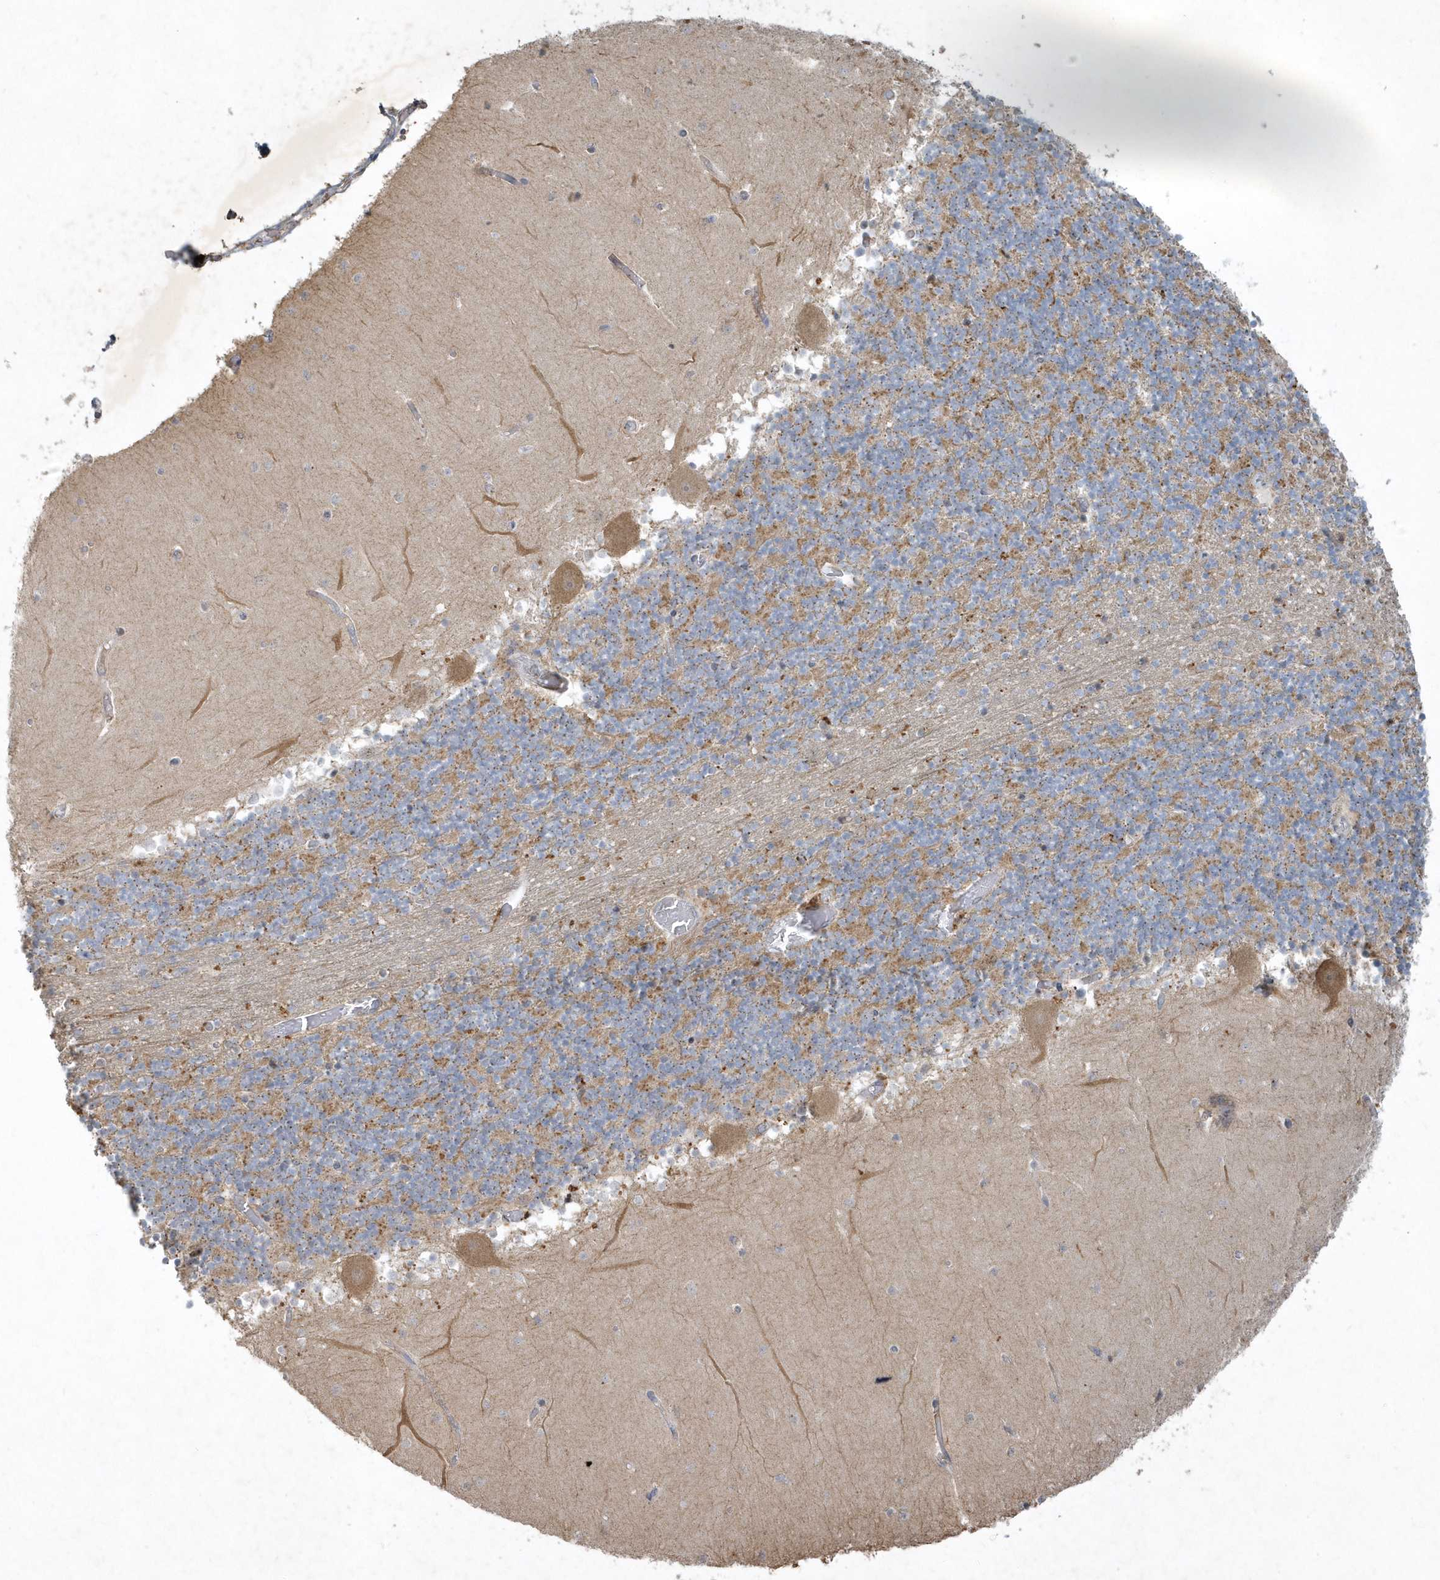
{"staining": {"intensity": "moderate", "quantity": "25%-75%", "location": "cytoplasmic/membranous"}, "tissue": "cerebellum", "cell_type": "Cells in granular layer", "image_type": "normal", "snomed": [{"axis": "morphology", "description": "Normal tissue, NOS"}, {"axis": "topography", "description": "Cerebellum"}], "caption": "Immunohistochemical staining of normal cerebellum displays medium levels of moderate cytoplasmic/membranous positivity in approximately 25%-75% of cells in granular layer. Using DAB (3,3'-diaminobenzidine) (brown) and hematoxylin (blue) stains, captured at high magnification using brightfield microscopy.", "gene": "THG1L", "patient": {"sex": "female", "age": 28}}